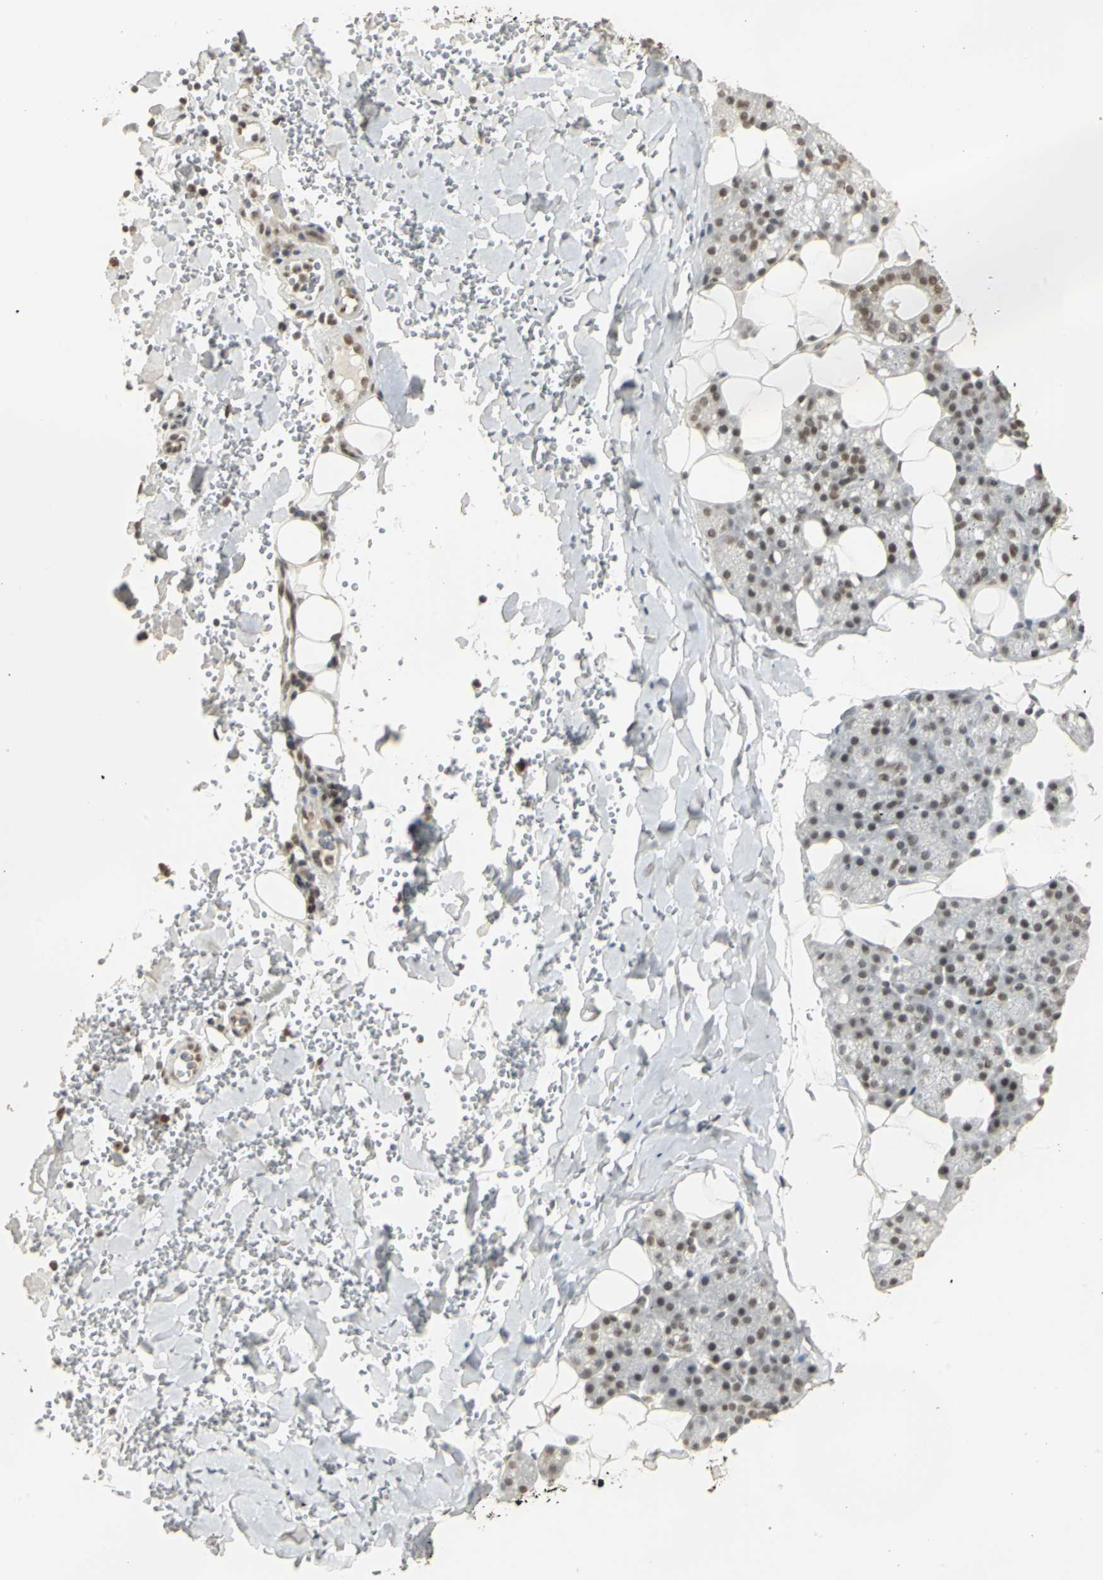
{"staining": {"intensity": "weak", "quantity": ">75%", "location": "nuclear"}, "tissue": "salivary gland", "cell_type": "Glandular cells", "image_type": "normal", "snomed": [{"axis": "morphology", "description": "Normal tissue, NOS"}, {"axis": "topography", "description": "Lymph node"}, {"axis": "topography", "description": "Salivary gland"}], "caption": "Brown immunohistochemical staining in unremarkable salivary gland demonstrates weak nuclear positivity in approximately >75% of glandular cells.", "gene": "CBX3", "patient": {"sex": "male", "age": 8}}